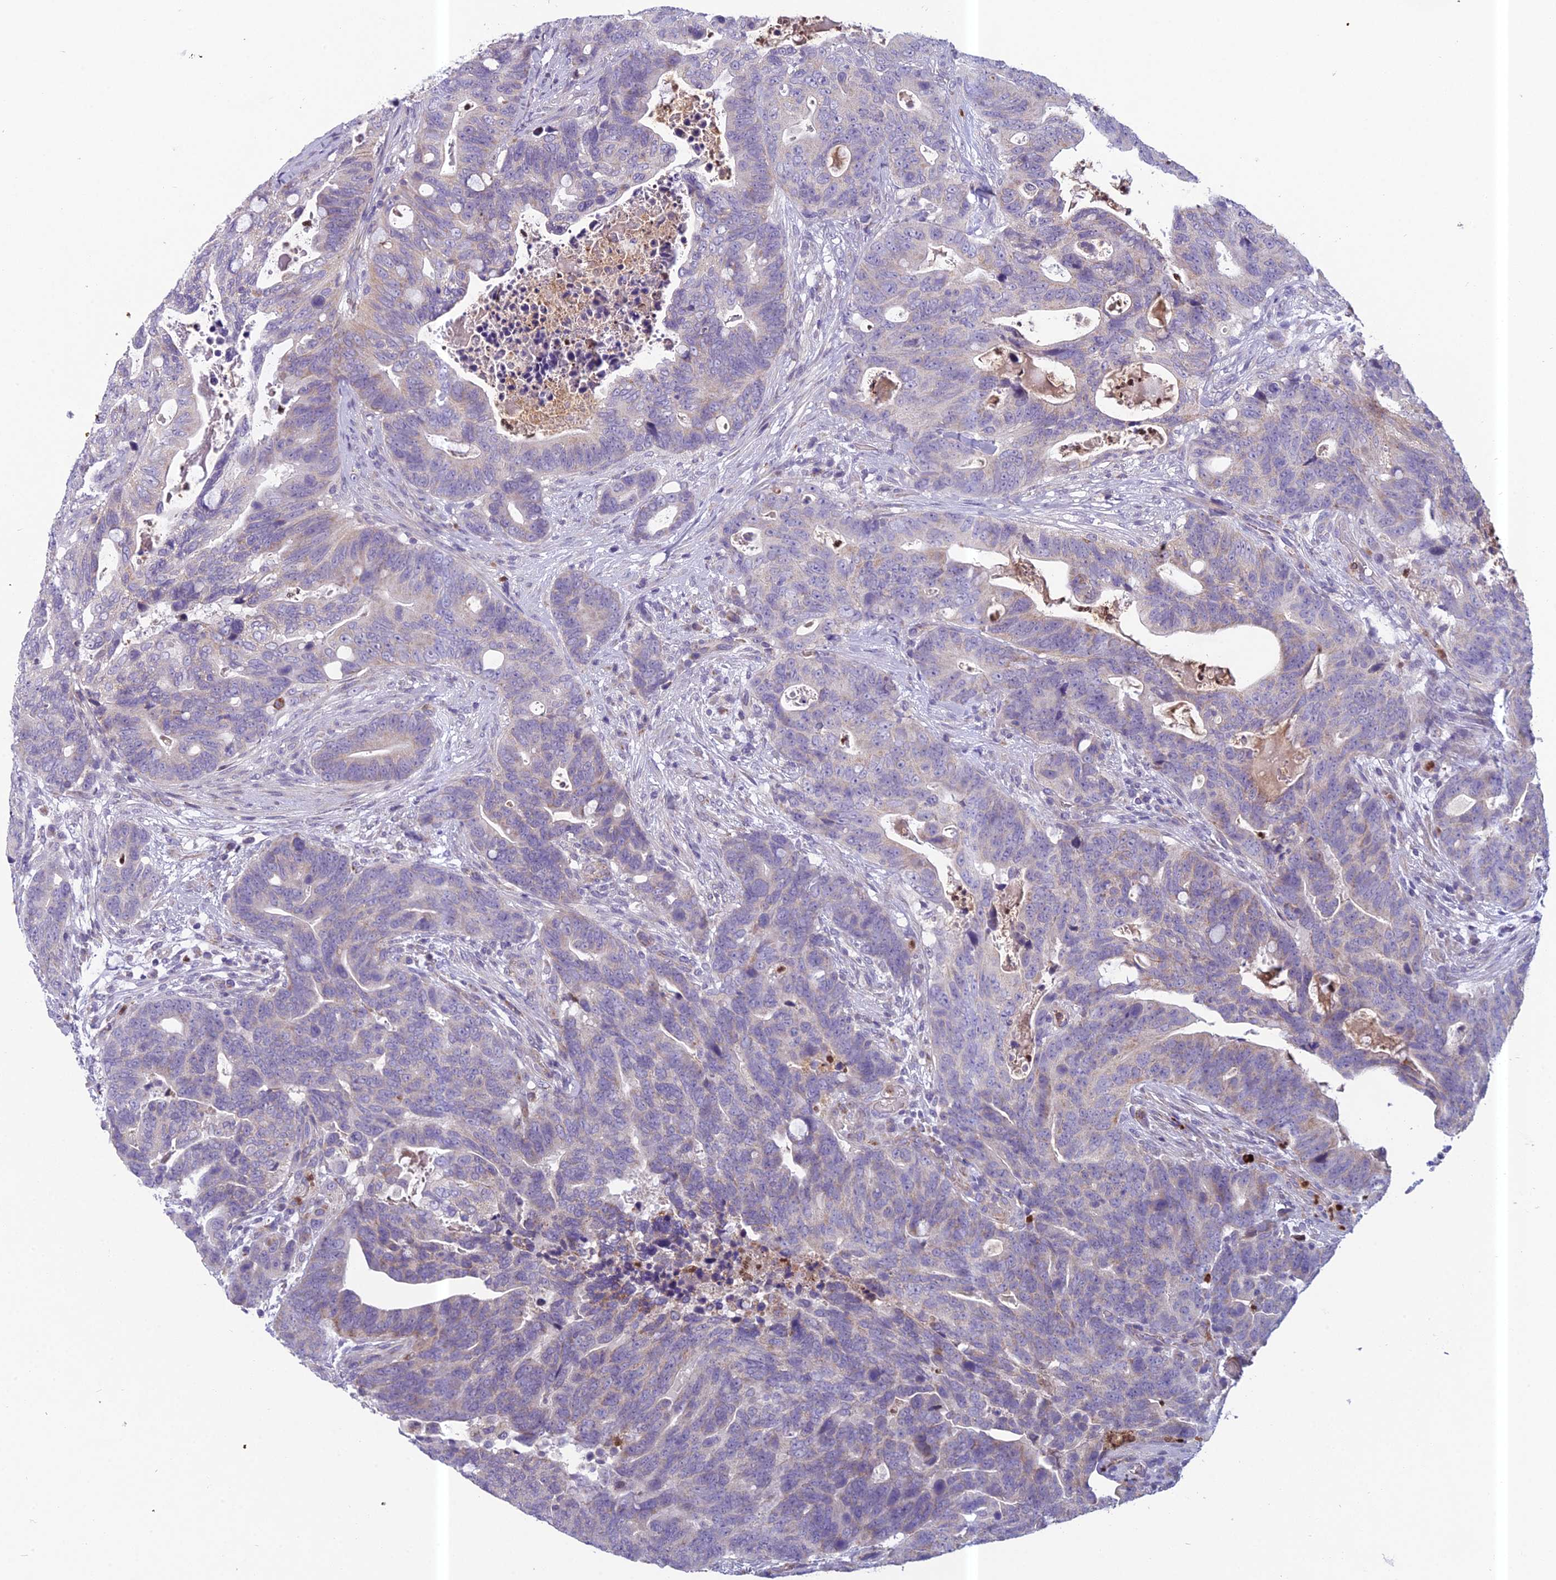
{"staining": {"intensity": "negative", "quantity": "none", "location": "none"}, "tissue": "colorectal cancer", "cell_type": "Tumor cells", "image_type": "cancer", "snomed": [{"axis": "morphology", "description": "Adenocarcinoma, NOS"}, {"axis": "topography", "description": "Colon"}], "caption": "A high-resolution photomicrograph shows IHC staining of colorectal cancer (adenocarcinoma), which displays no significant expression in tumor cells.", "gene": "ENSG00000188897", "patient": {"sex": "female", "age": 82}}